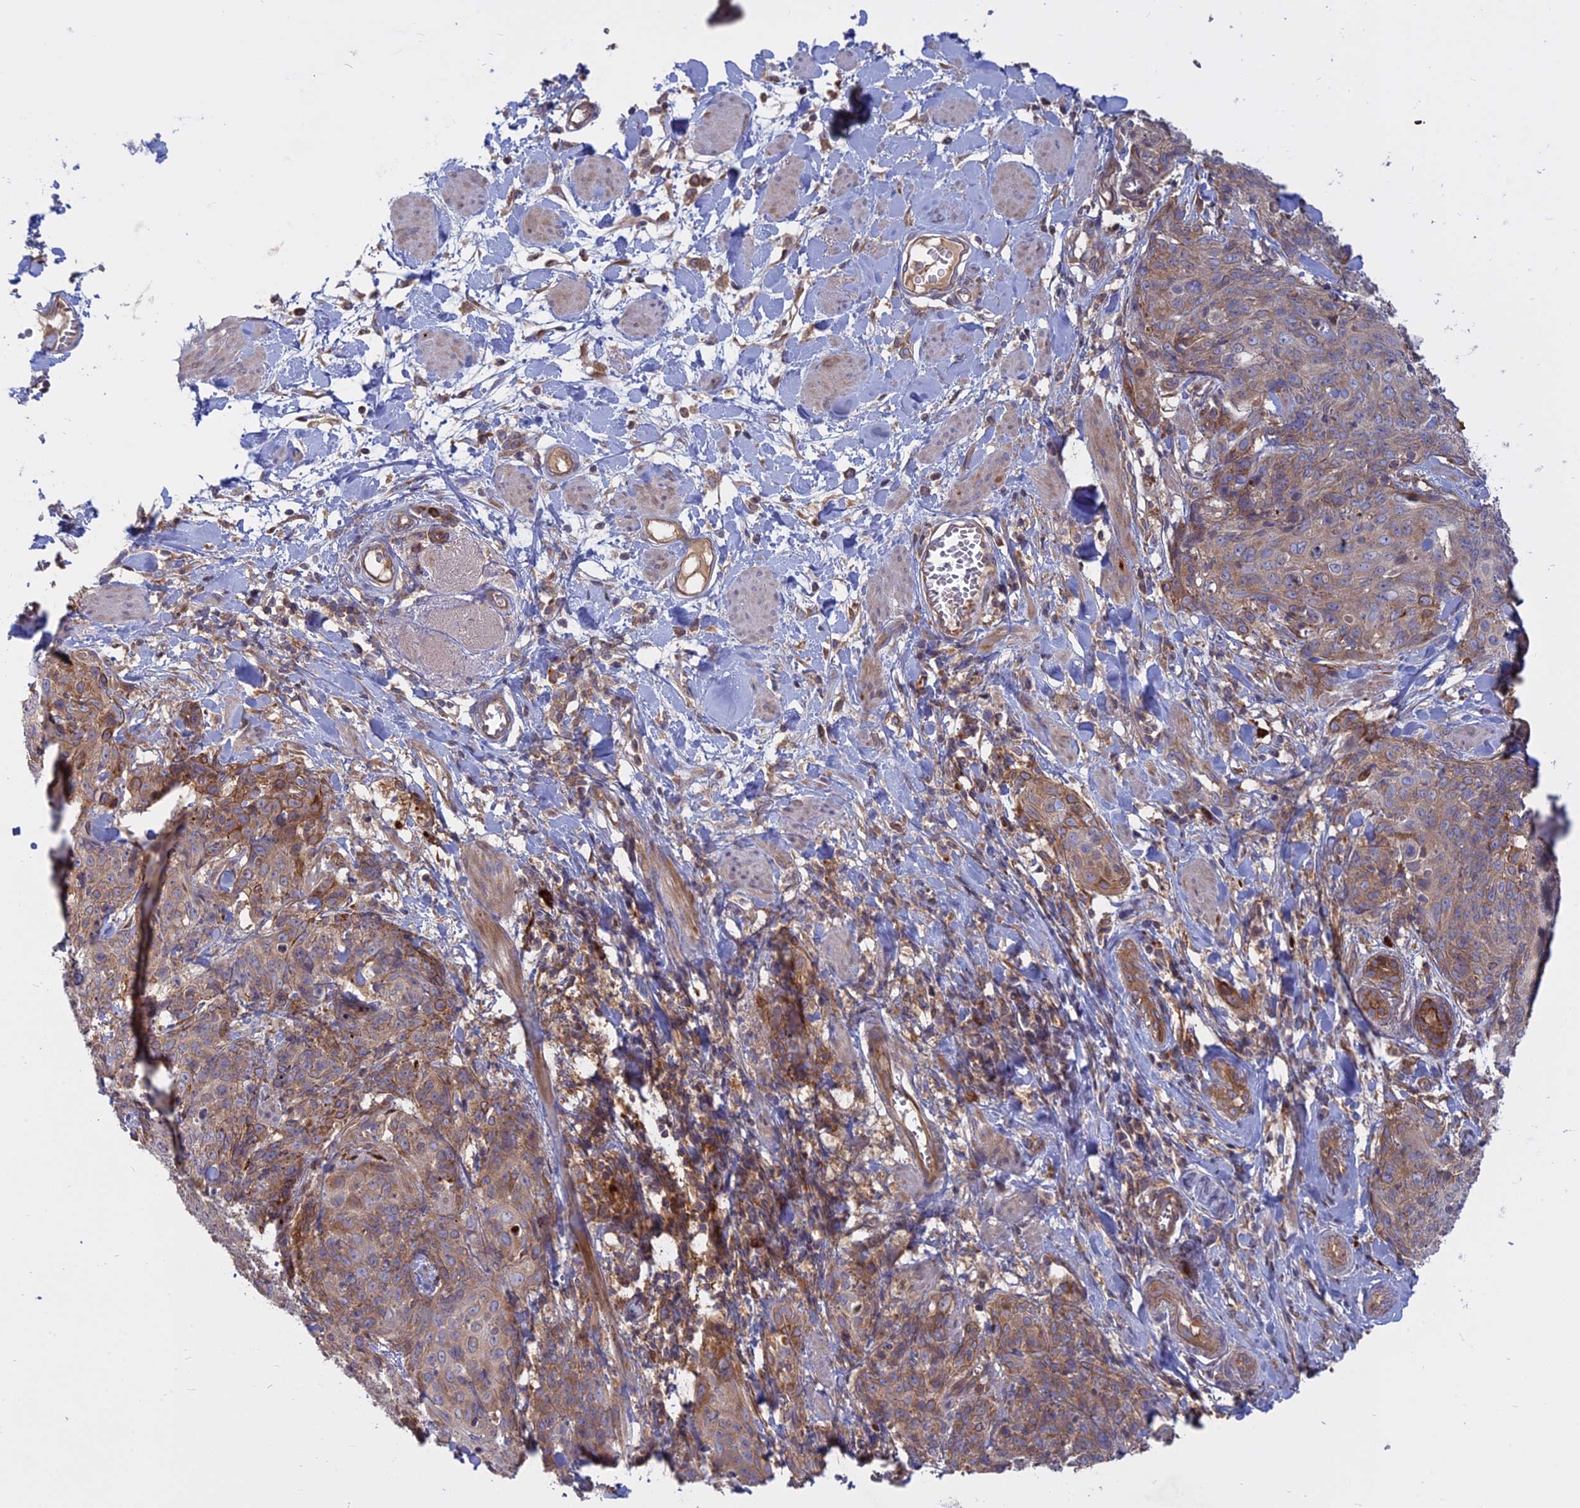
{"staining": {"intensity": "weak", "quantity": ">75%", "location": "cytoplasmic/membranous"}, "tissue": "skin cancer", "cell_type": "Tumor cells", "image_type": "cancer", "snomed": [{"axis": "morphology", "description": "Squamous cell carcinoma, NOS"}, {"axis": "topography", "description": "Skin"}, {"axis": "topography", "description": "Vulva"}], "caption": "Protein analysis of skin cancer (squamous cell carcinoma) tissue exhibits weak cytoplasmic/membranous positivity in about >75% of tumor cells.", "gene": "TMEM208", "patient": {"sex": "female", "age": 85}}